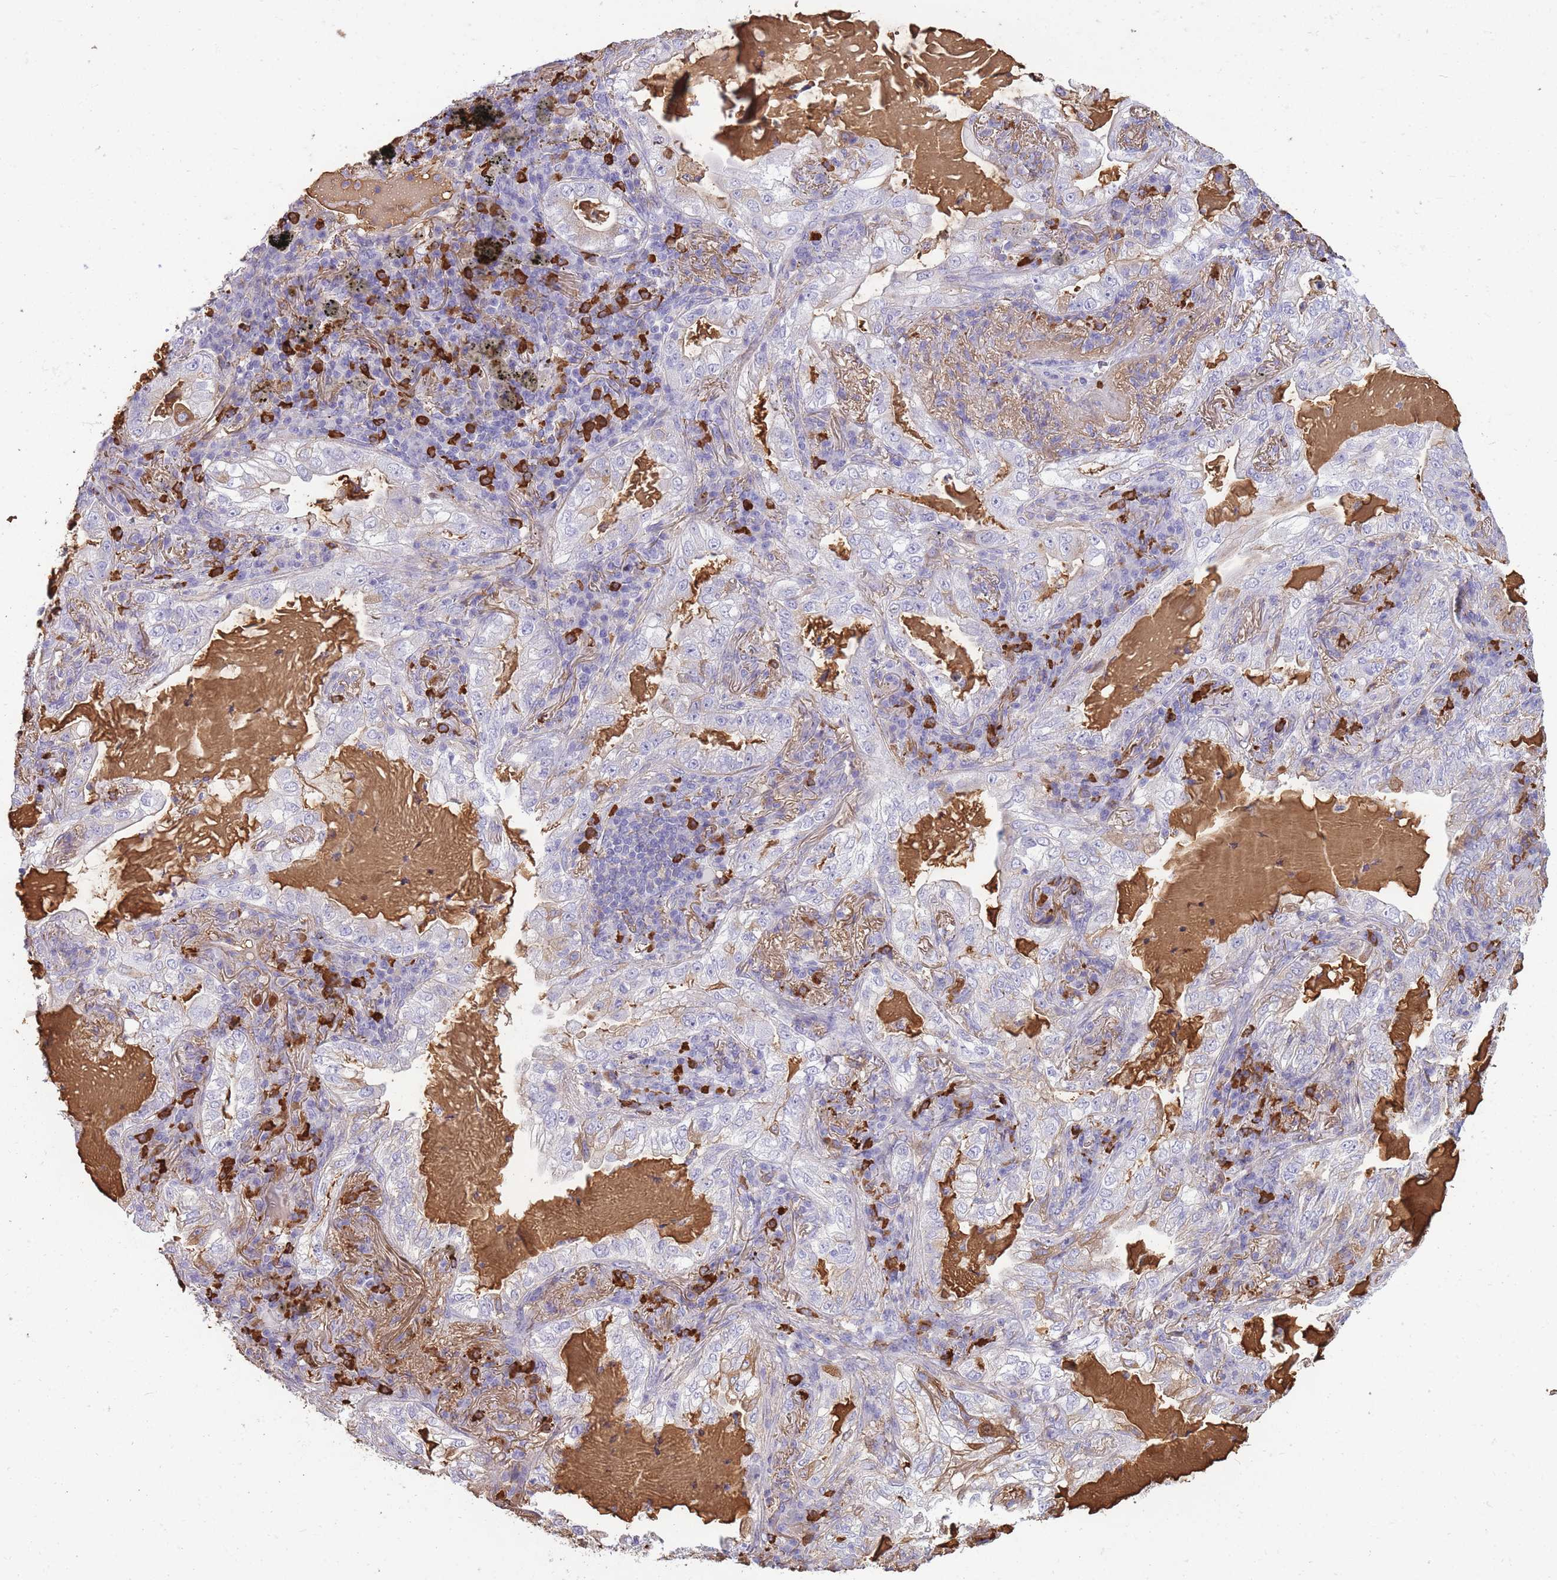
{"staining": {"intensity": "negative", "quantity": "none", "location": "none"}, "tissue": "lung cancer", "cell_type": "Tumor cells", "image_type": "cancer", "snomed": [{"axis": "morphology", "description": "Adenocarcinoma, NOS"}, {"axis": "topography", "description": "Lung"}], "caption": "This is an IHC photomicrograph of human lung cancer. There is no positivity in tumor cells.", "gene": "IGKV1D-42", "patient": {"sex": "female", "age": 73}}